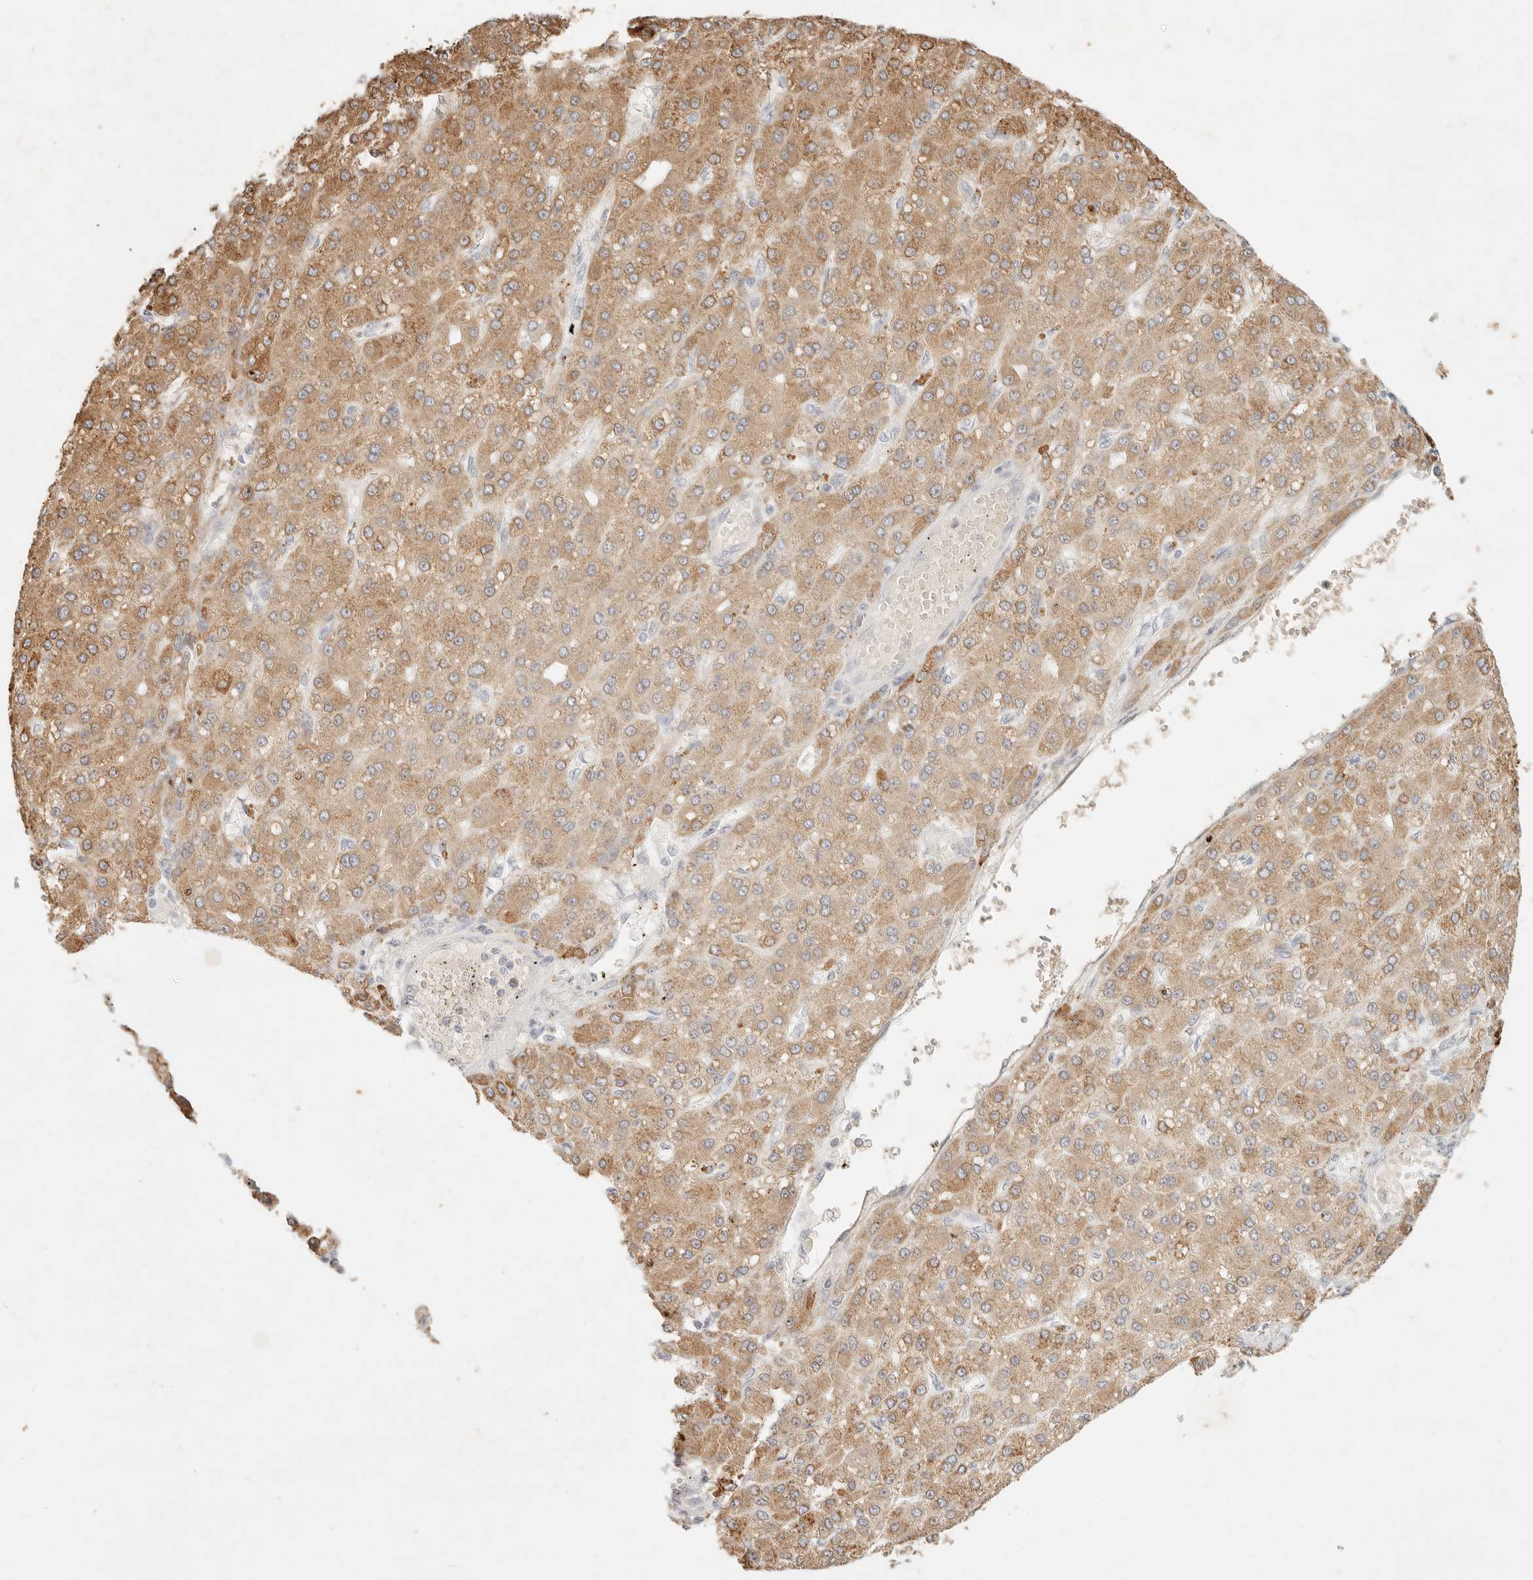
{"staining": {"intensity": "moderate", "quantity": "25%-75%", "location": "cytoplasmic/membranous"}, "tissue": "liver cancer", "cell_type": "Tumor cells", "image_type": "cancer", "snomed": [{"axis": "morphology", "description": "Carcinoma, Hepatocellular, NOS"}, {"axis": "topography", "description": "Liver"}], "caption": "Immunohistochemistry (IHC) (DAB) staining of liver cancer displays moderate cytoplasmic/membranous protein positivity in approximately 25%-75% of tumor cells.", "gene": "C1orf127", "patient": {"sex": "male", "age": 67}}